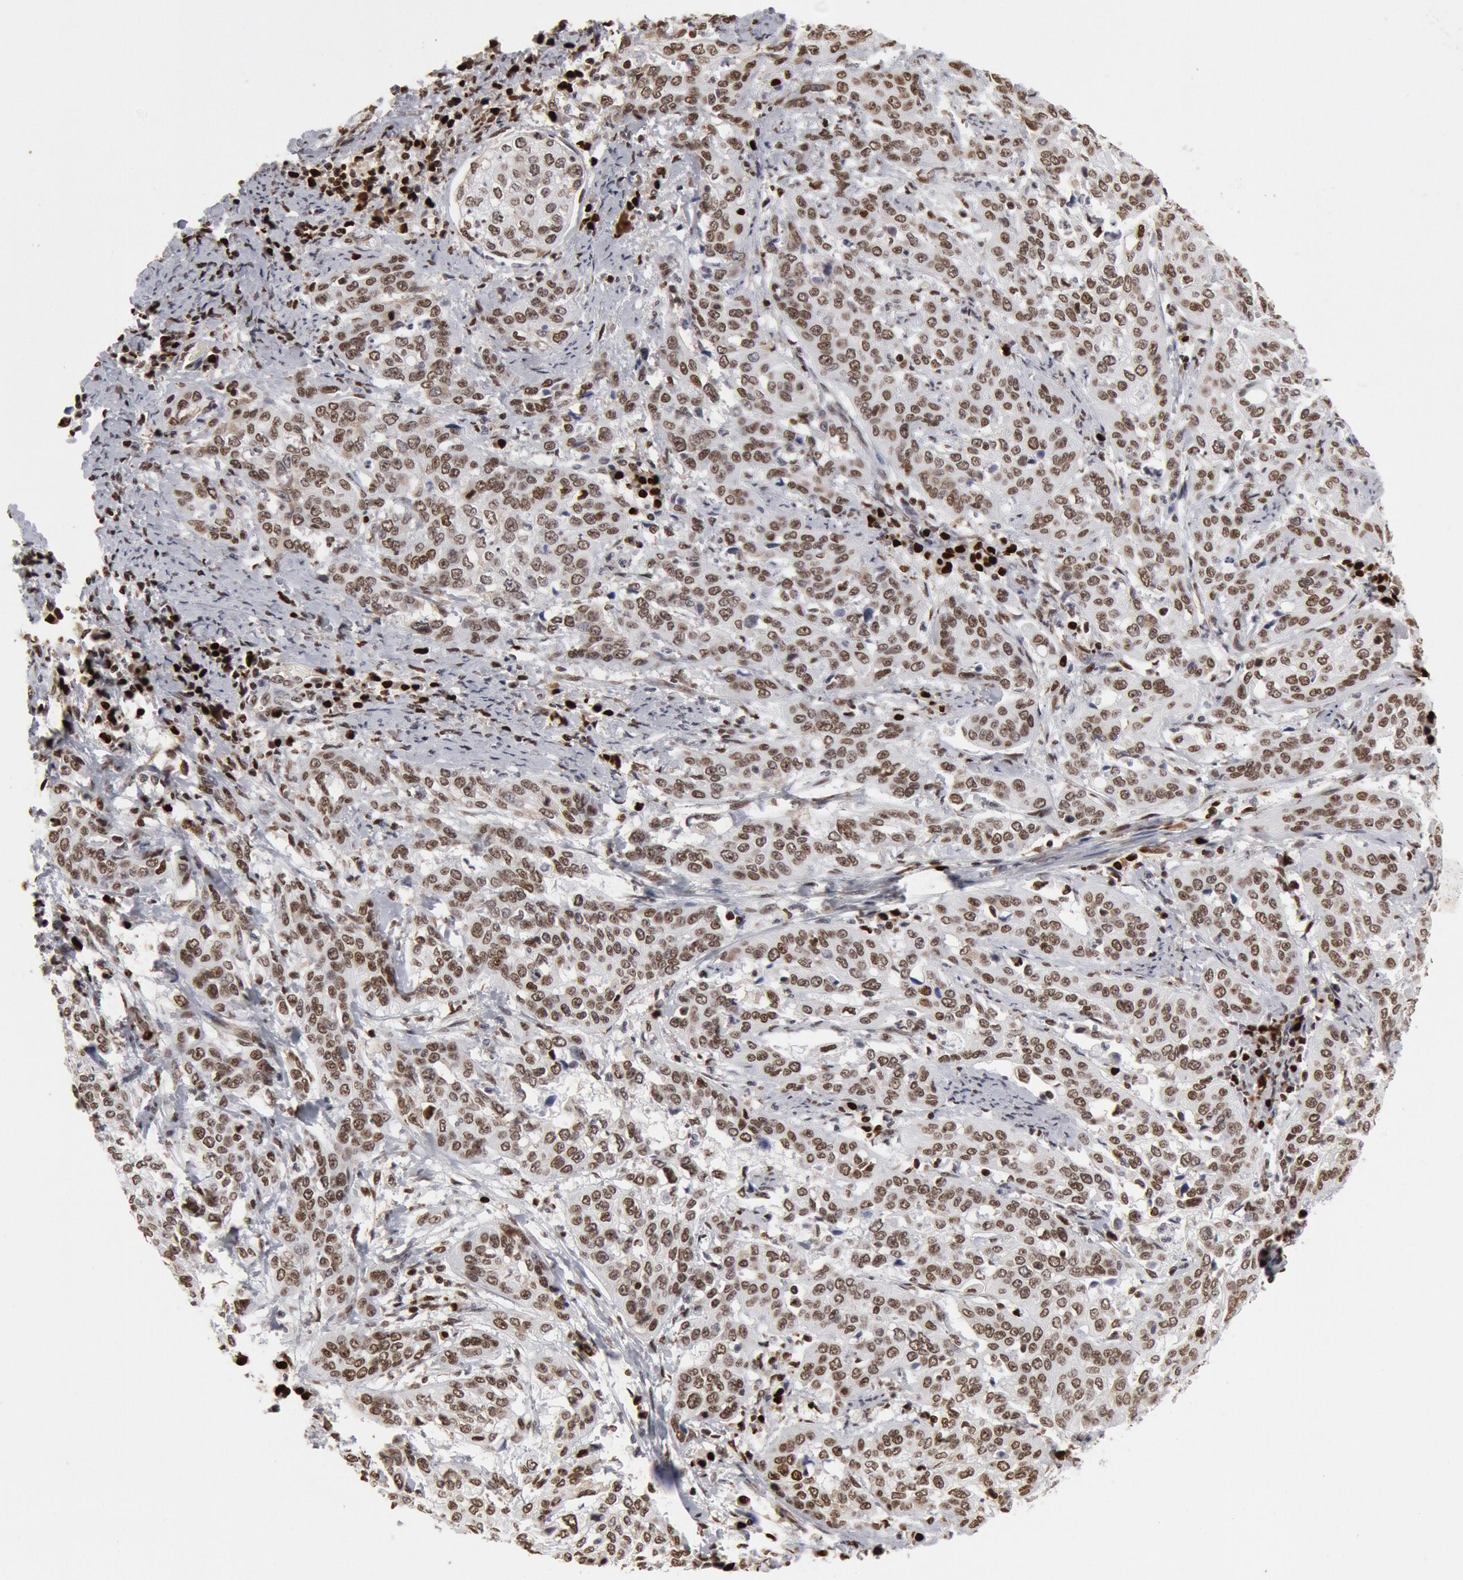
{"staining": {"intensity": "moderate", "quantity": ">75%", "location": "nuclear"}, "tissue": "cervical cancer", "cell_type": "Tumor cells", "image_type": "cancer", "snomed": [{"axis": "morphology", "description": "Squamous cell carcinoma, NOS"}, {"axis": "topography", "description": "Cervix"}], "caption": "Immunohistochemistry micrograph of neoplastic tissue: squamous cell carcinoma (cervical) stained using IHC shows medium levels of moderate protein expression localized specifically in the nuclear of tumor cells, appearing as a nuclear brown color.", "gene": "SUB1", "patient": {"sex": "female", "age": 41}}